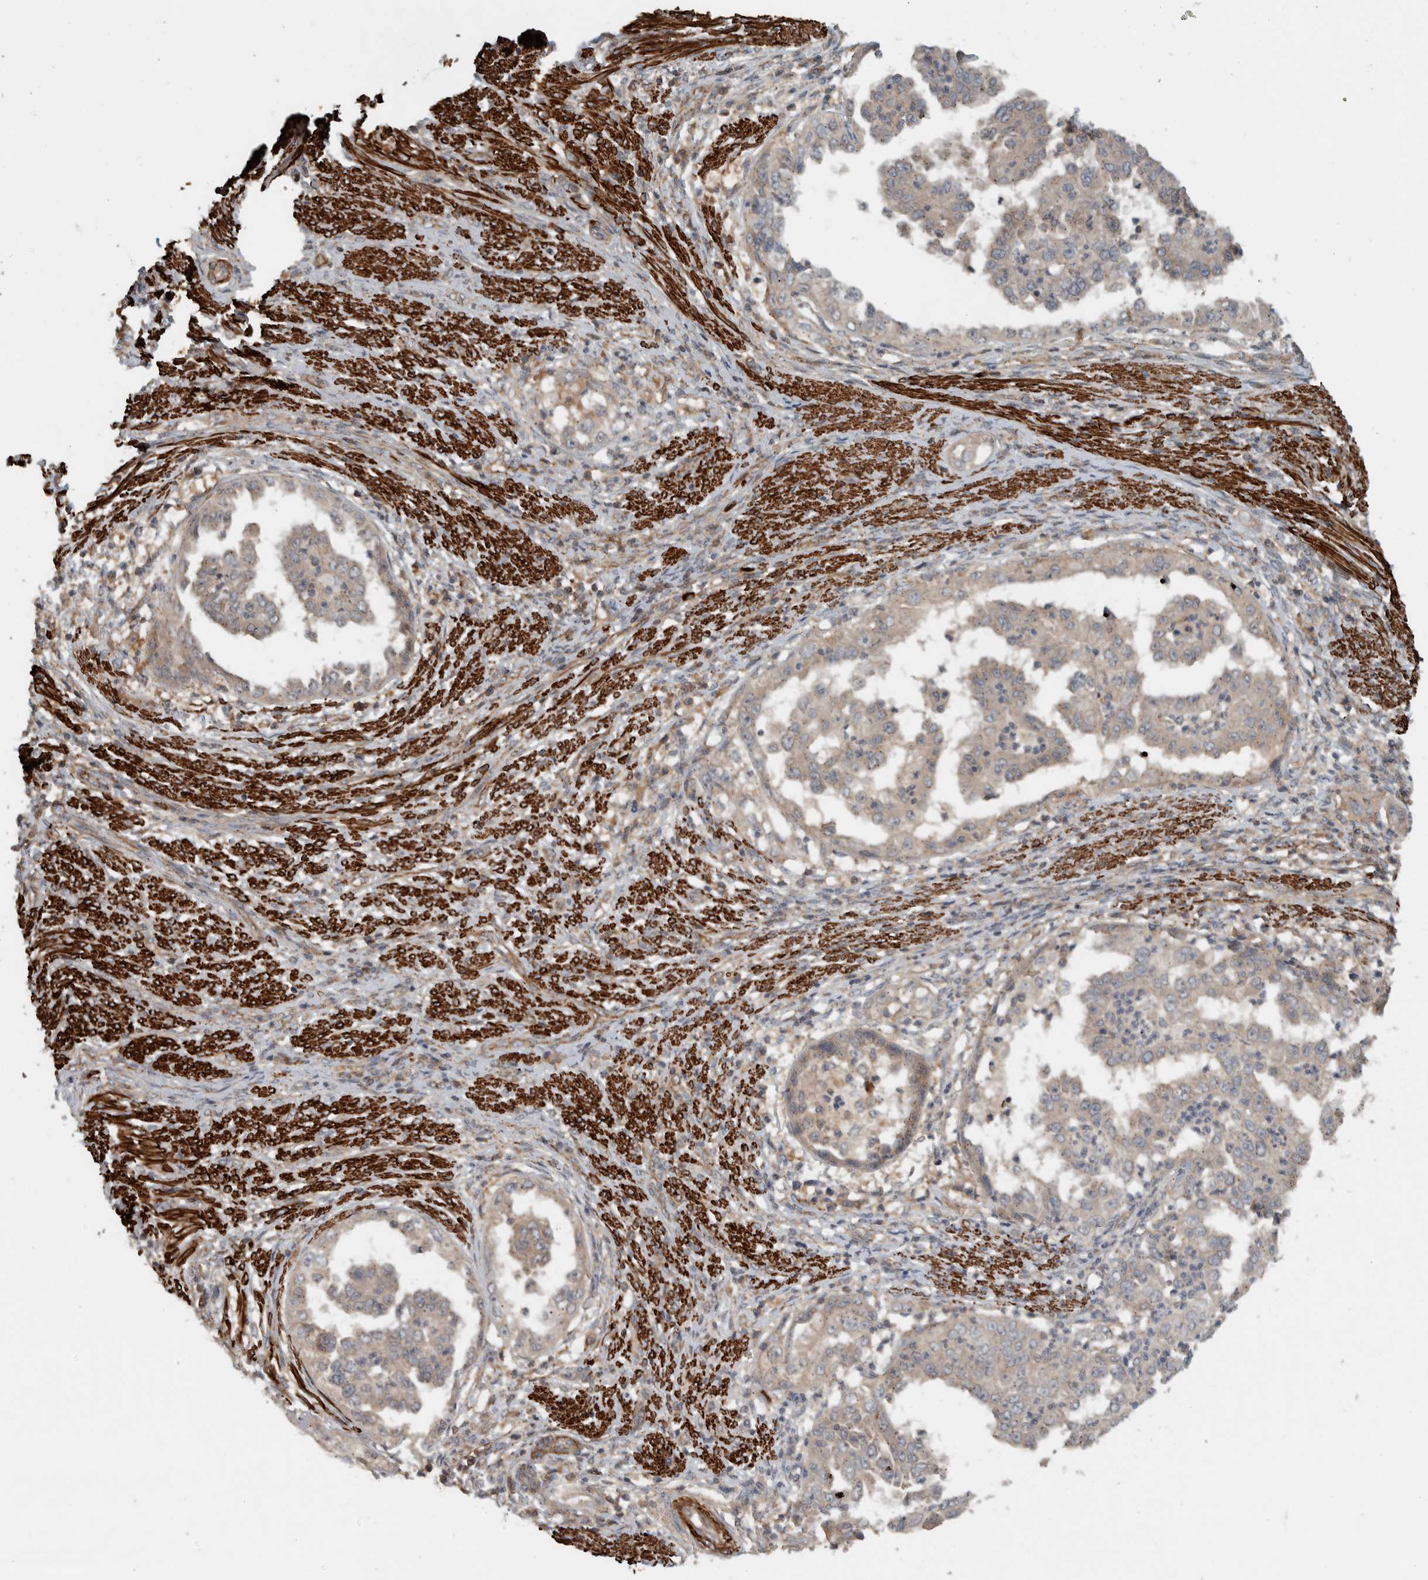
{"staining": {"intensity": "weak", "quantity": ">75%", "location": "cytoplasmic/membranous"}, "tissue": "endometrial cancer", "cell_type": "Tumor cells", "image_type": "cancer", "snomed": [{"axis": "morphology", "description": "Adenocarcinoma, NOS"}, {"axis": "topography", "description": "Endometrium"}], "caption": "Immunohistochemistry (IHC) micrograph of human endometrial adenocarcinoma stained for a protein (brown), which displays low levels of weak cytoplasmic/membranous expression in approximately >75% of tumor cells.", "gene": "LBHD1", "patient": {"sex": "female", "age": 85}}